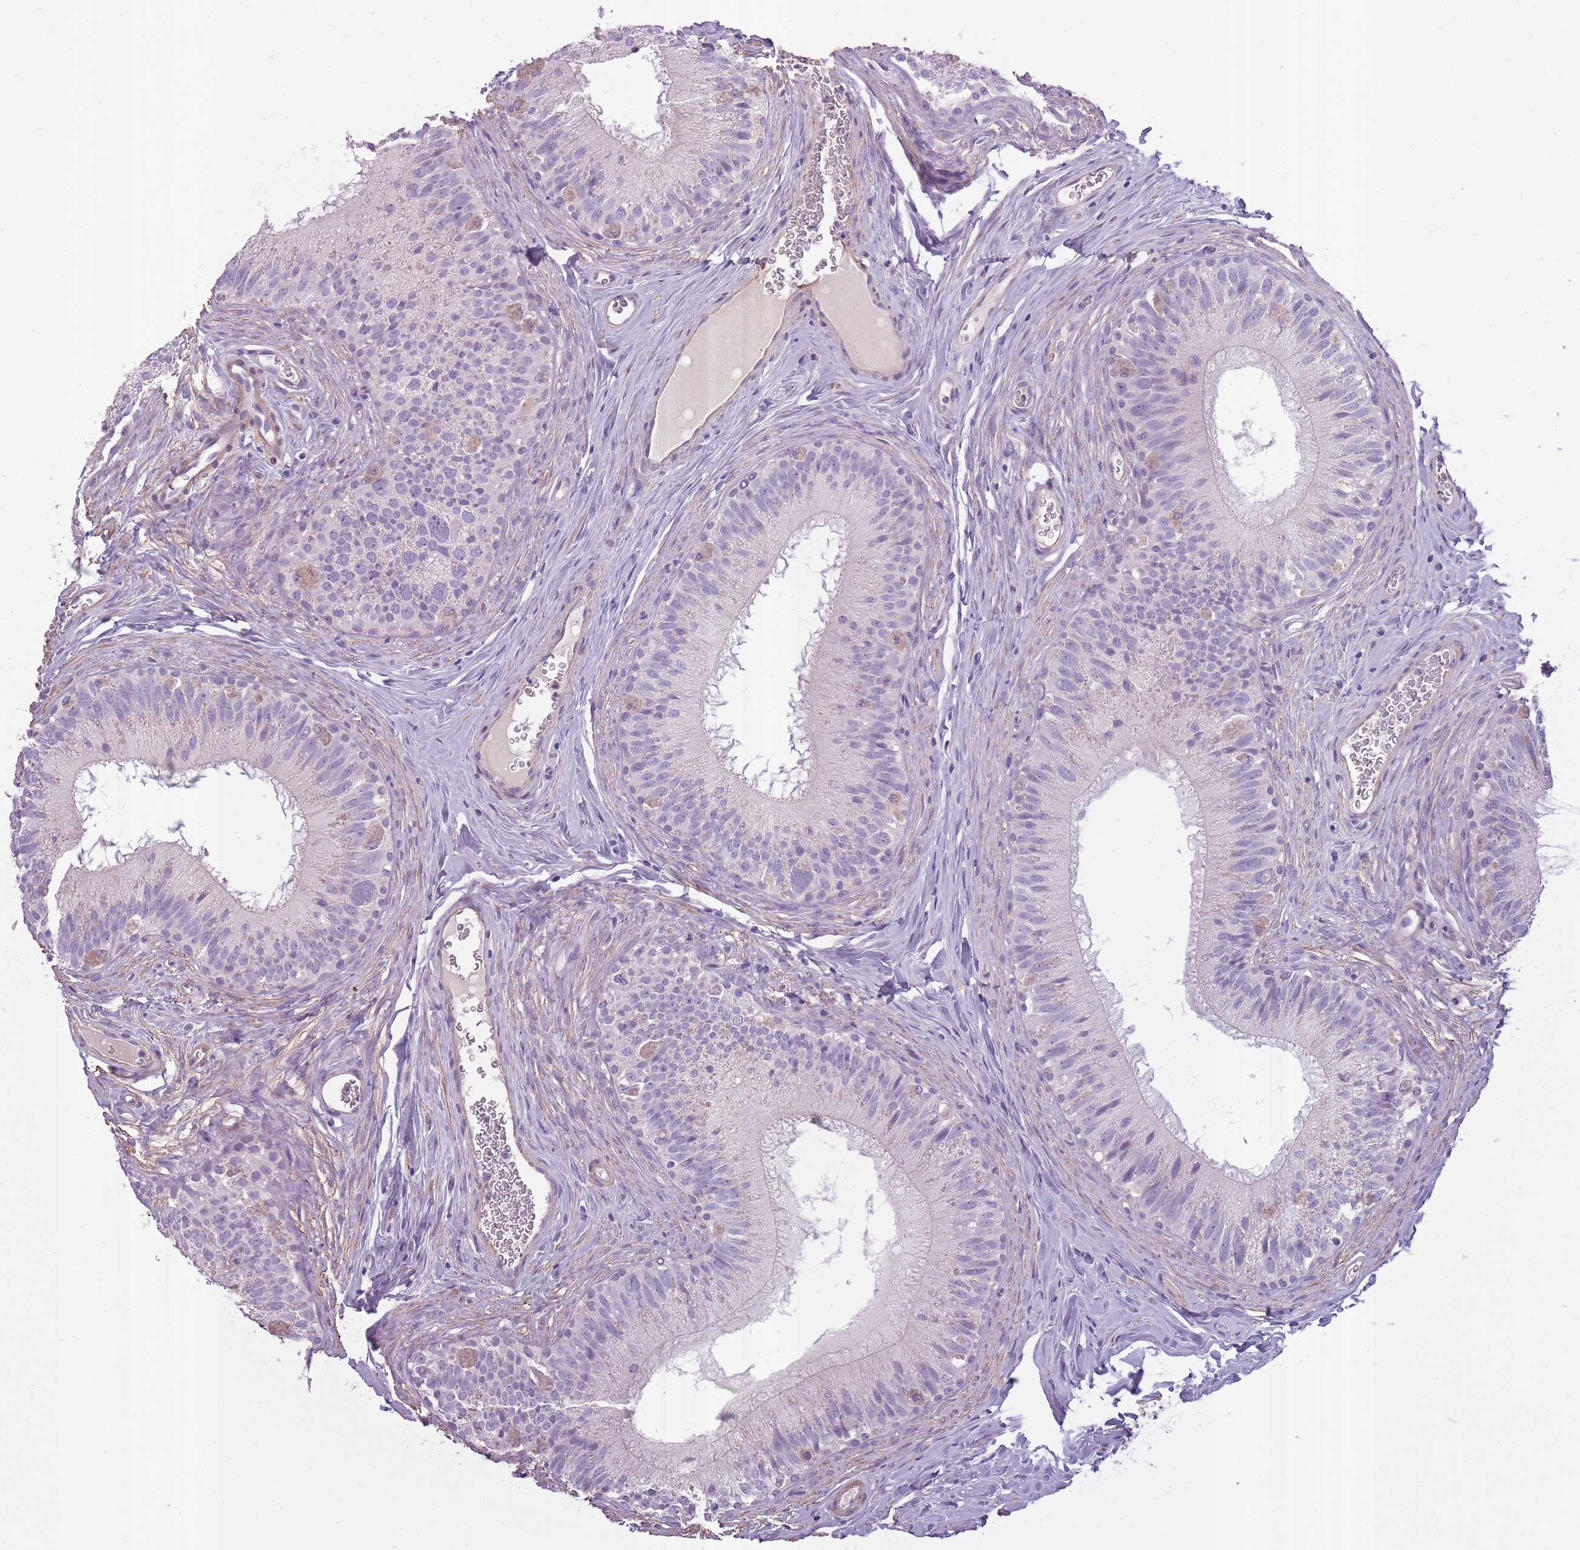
{"staining": {"intensity": "negative", "quantity": "none", "location": "none"}, "tissue": "epididymis", "cell_type": "Glandular cells", "image_type": "normal", "snomed": [{"axis": "morphology", "description": "Normal tissue, NOS"}, {"axis": "topography", "description": "Epididymis"}], "caption": "A high-resolution image shows immunohistochemistry staining of normal epididymis, which displays no significant expression in glandular cells.", "gene": "SLC8A2", "patient": {"sex": "male", "age": 38}}